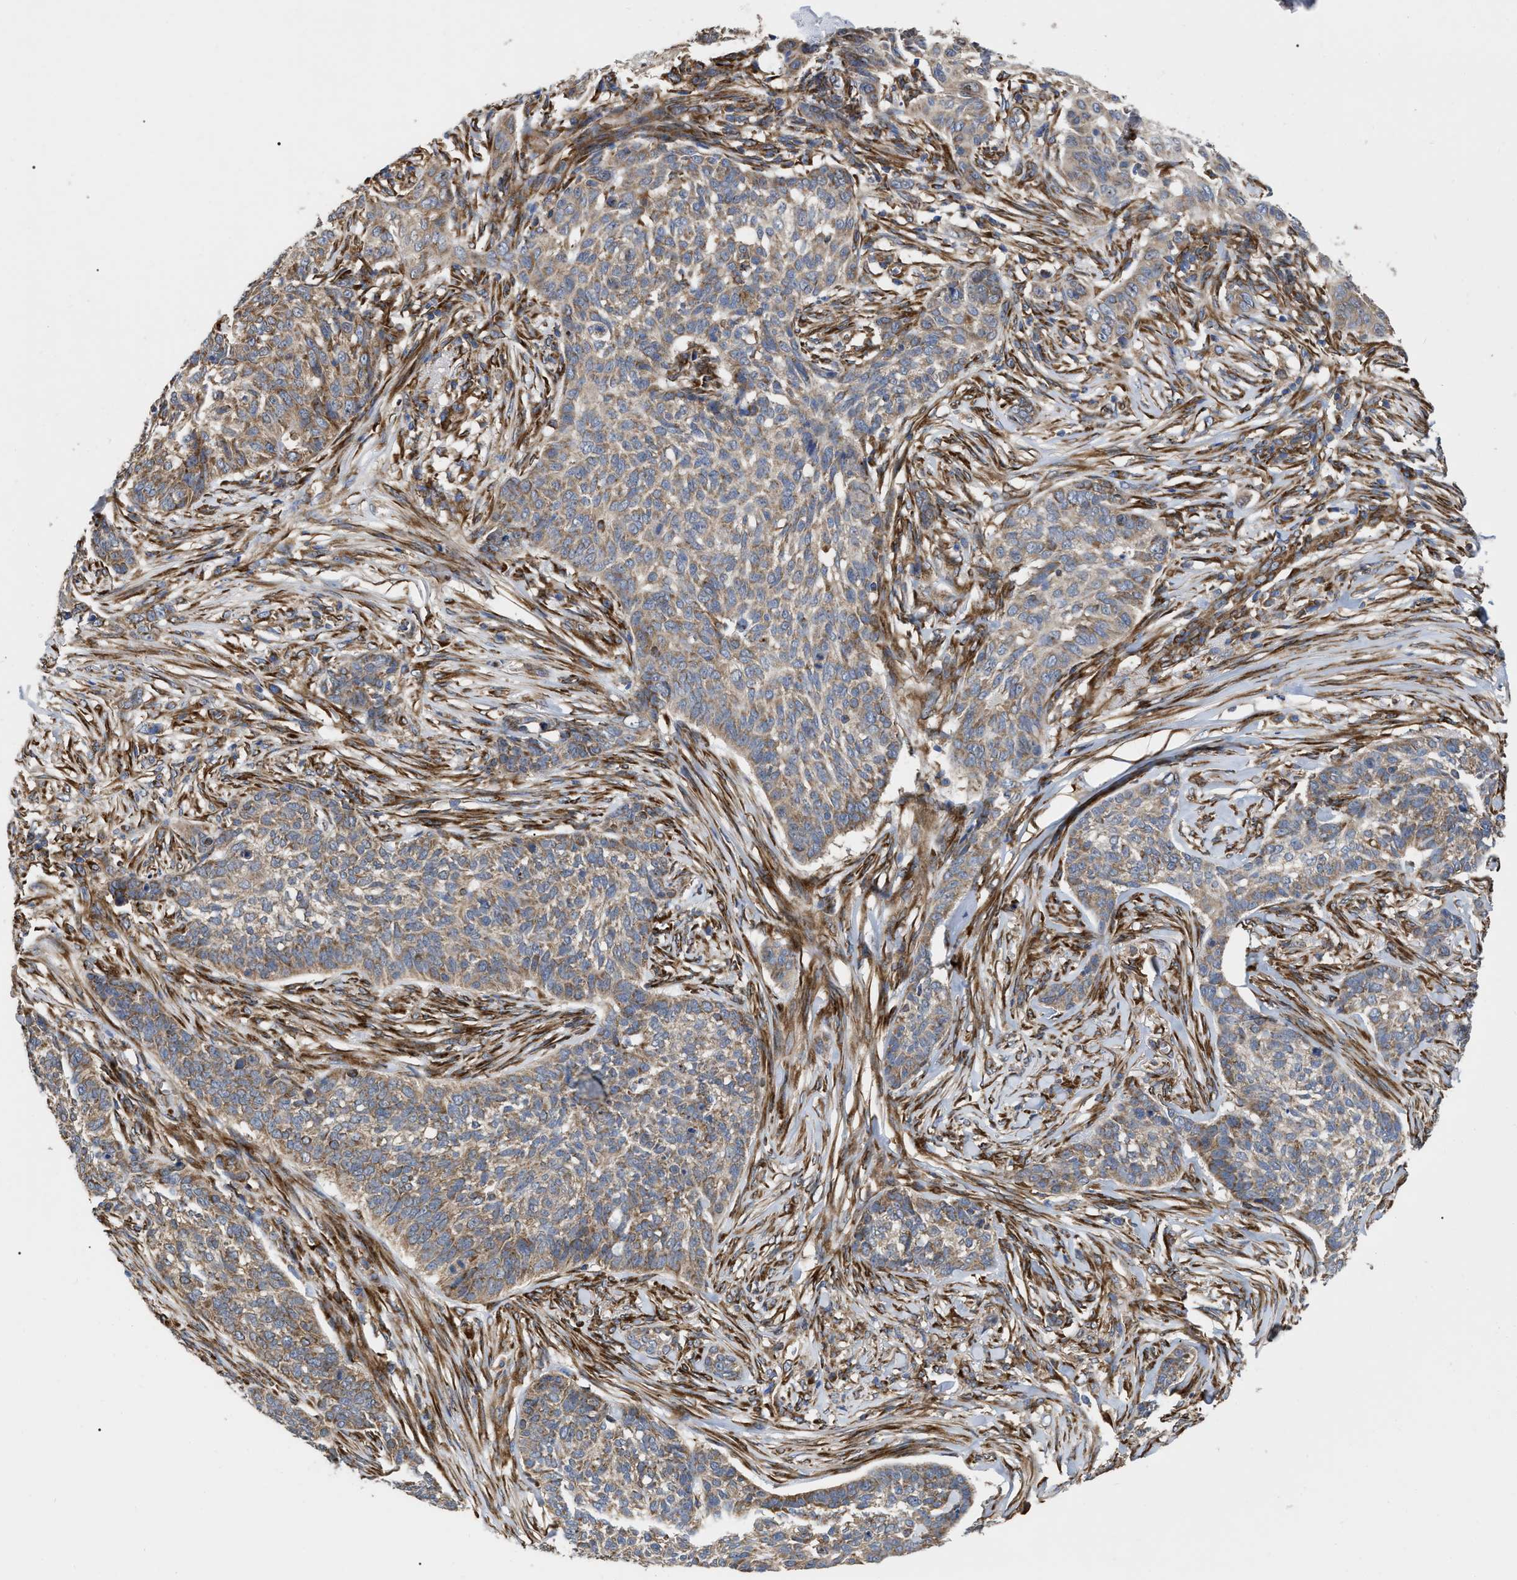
{"staining": {"intensity": "weak", "quantity": ">75%", "location": "cytoplasmic/membranous"}, "tissue": "skin cancer", "cell_type": "Tumor cells", "image_type": "cancer", "snomed": [{"axis": "morphology", "description": "Basal cell carcinoma"}, {"axis": "topography", "description": "Skin"}], "caption": "Immunohistochemistry (IHC) image of human basal cell carcinoma (skin) stained for a protein (brown), which displays low levels of weak cytoplasmic/membranous staining in about >75% of tumor cells.", "gene": "FAM120A", "patient": {"sex": "male", "age": 85}}